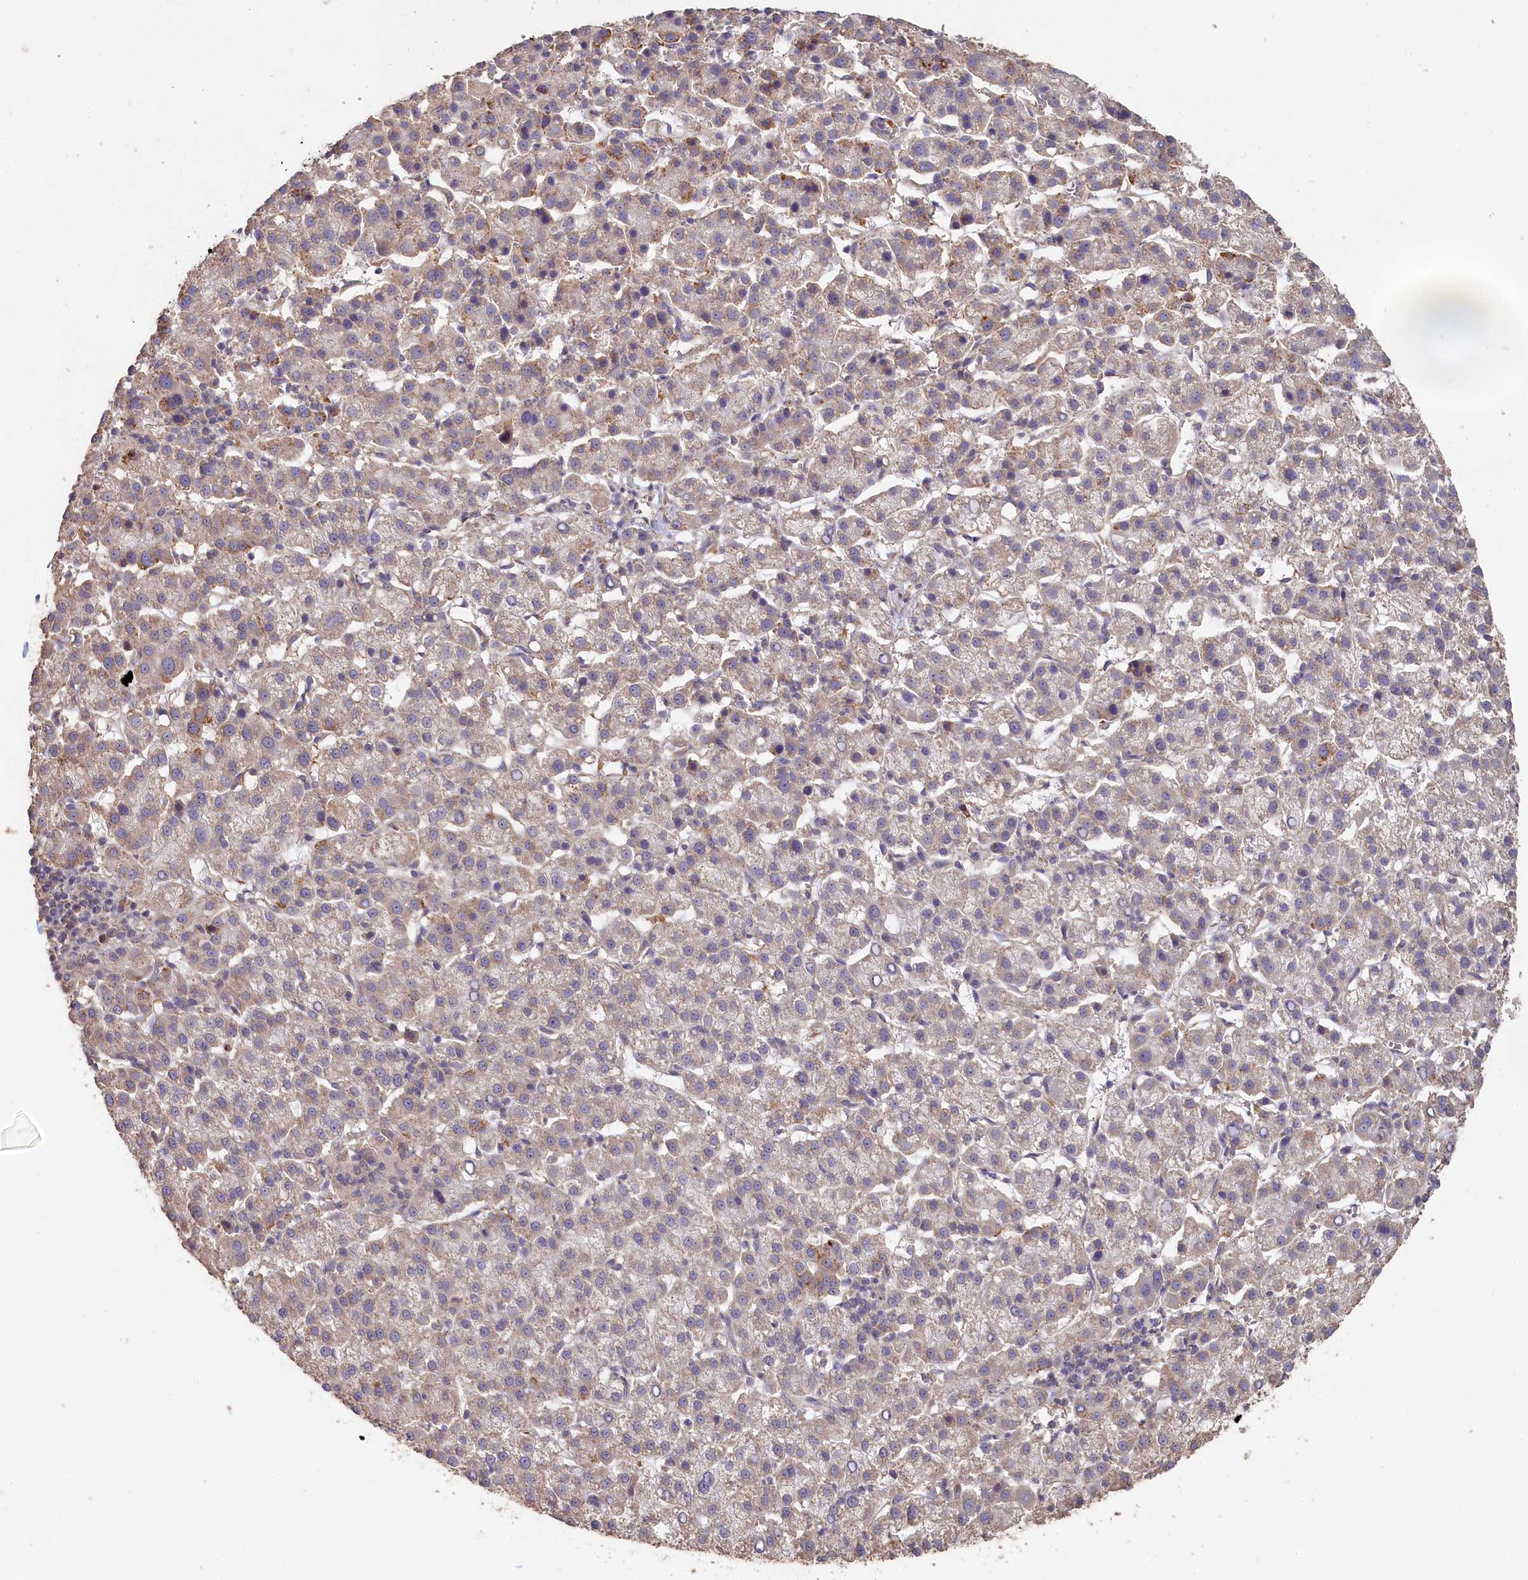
{"staining": {"intensity": "weak", "quantity": "<25%", "location": "cytoplasmic/membranous"}, "tissue": "liver cancer", "cell_type": "Tumor cells", "image_type": "cancer", "snomed": [{"axis": "morphology", "description": "Carcinoma, Hepatocellular, NOS"}, {"axis": "topography", "description": "Liver"}], "caption": "Immunohistochemical staining of human liver cancer shows no significant positivity in tumor cells.", "gene": "STX16", "patient": {"sex": "female", "age": 58}}